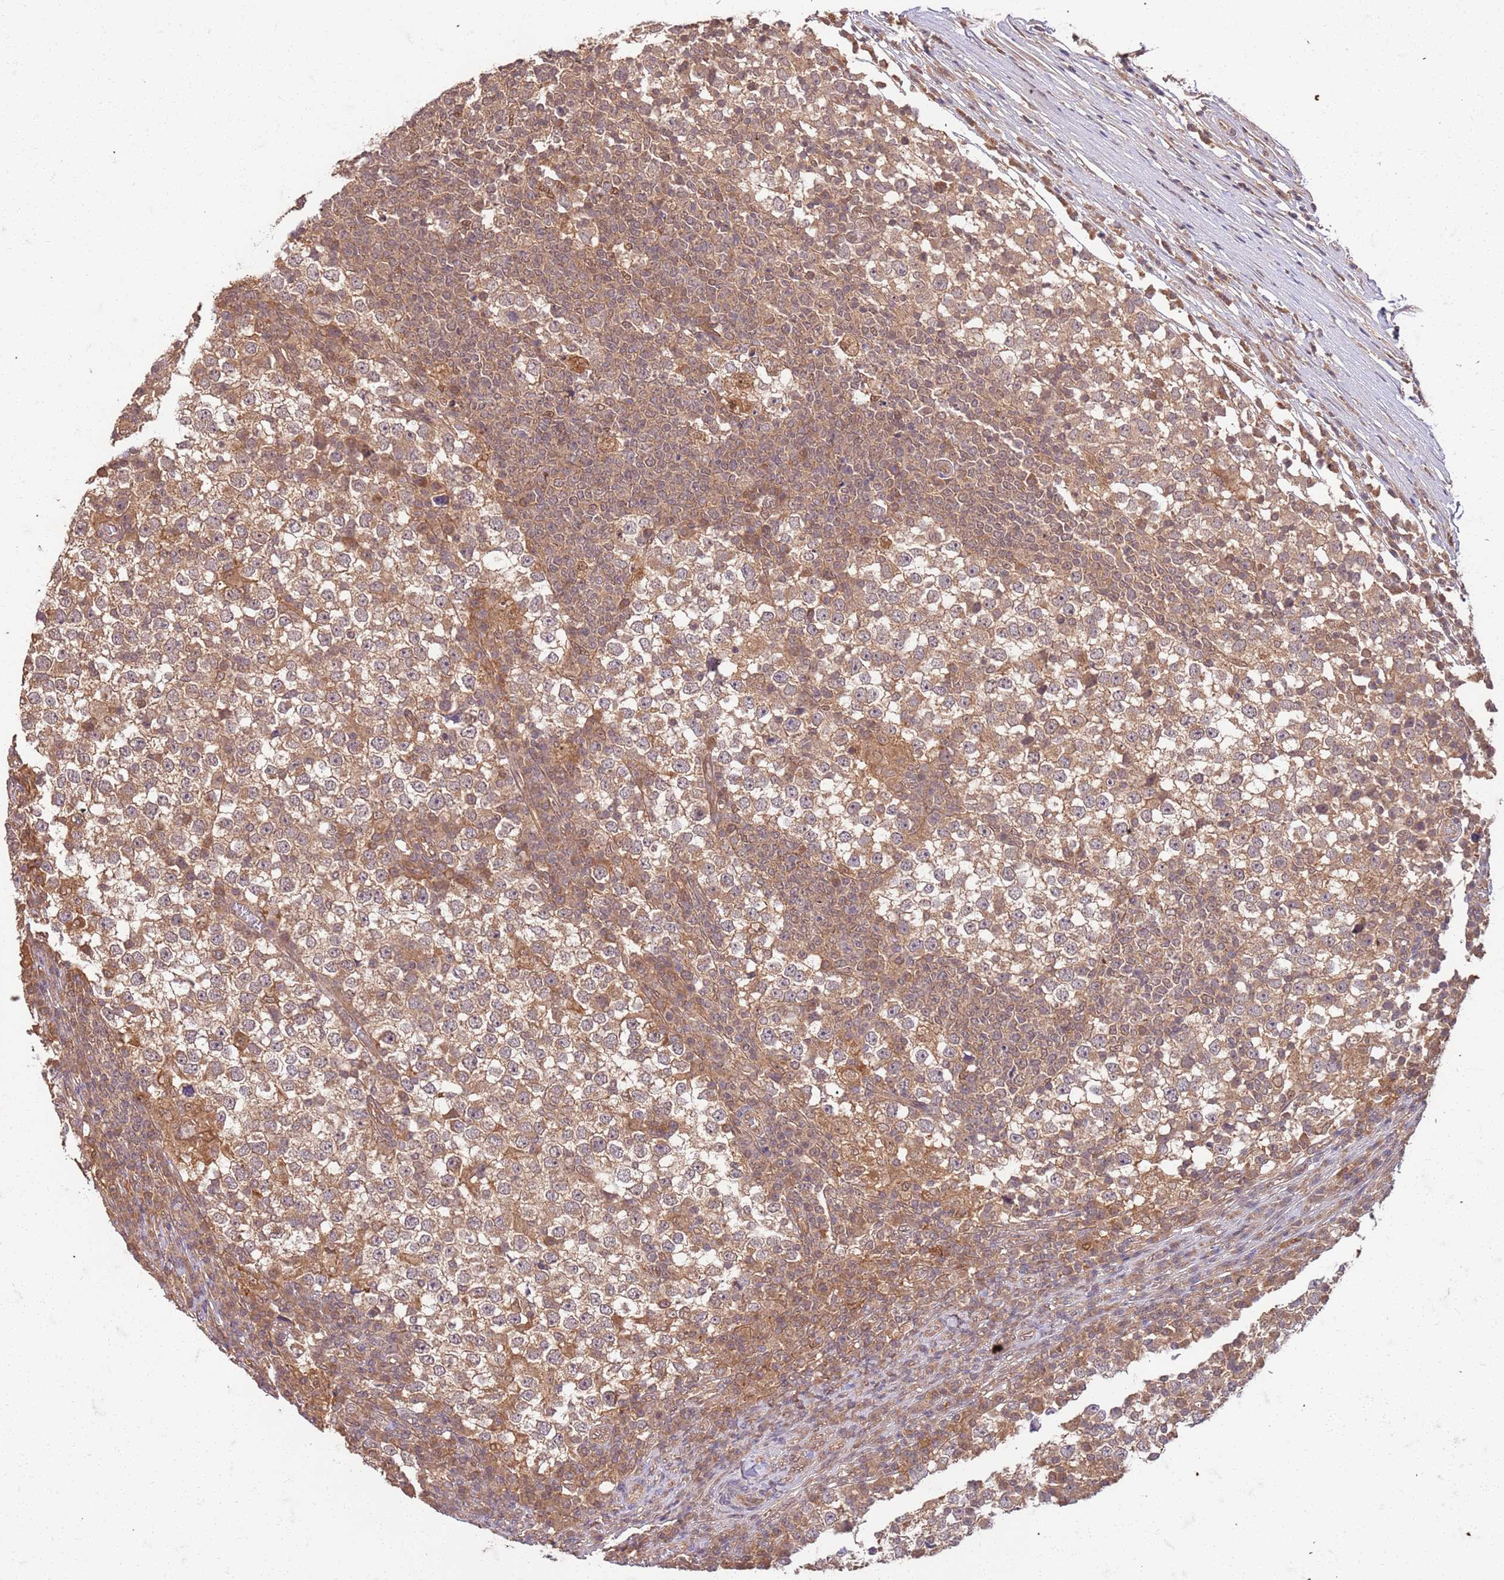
{"staining": {"intensity": "weak", "quantity": "25%-75%", "location": "cytoplasmic/membranous"}, "tissue": "testis cancer", "cell_type": "Tumor cells", "image_type": "cancer", "snomed": [{"axis": "morphology", "description": "Seminoma, NOS"}, {"axis": "topography", "description": "Testis"}], "caption": "Testis cancer was stained to show a protein in brown. There is low levels of weak cytoplasmic/membranous staining in about 25%-75% of tumor cells.", "gene": "UBE3A", "patient": {"sex": "male", "age": 65}}